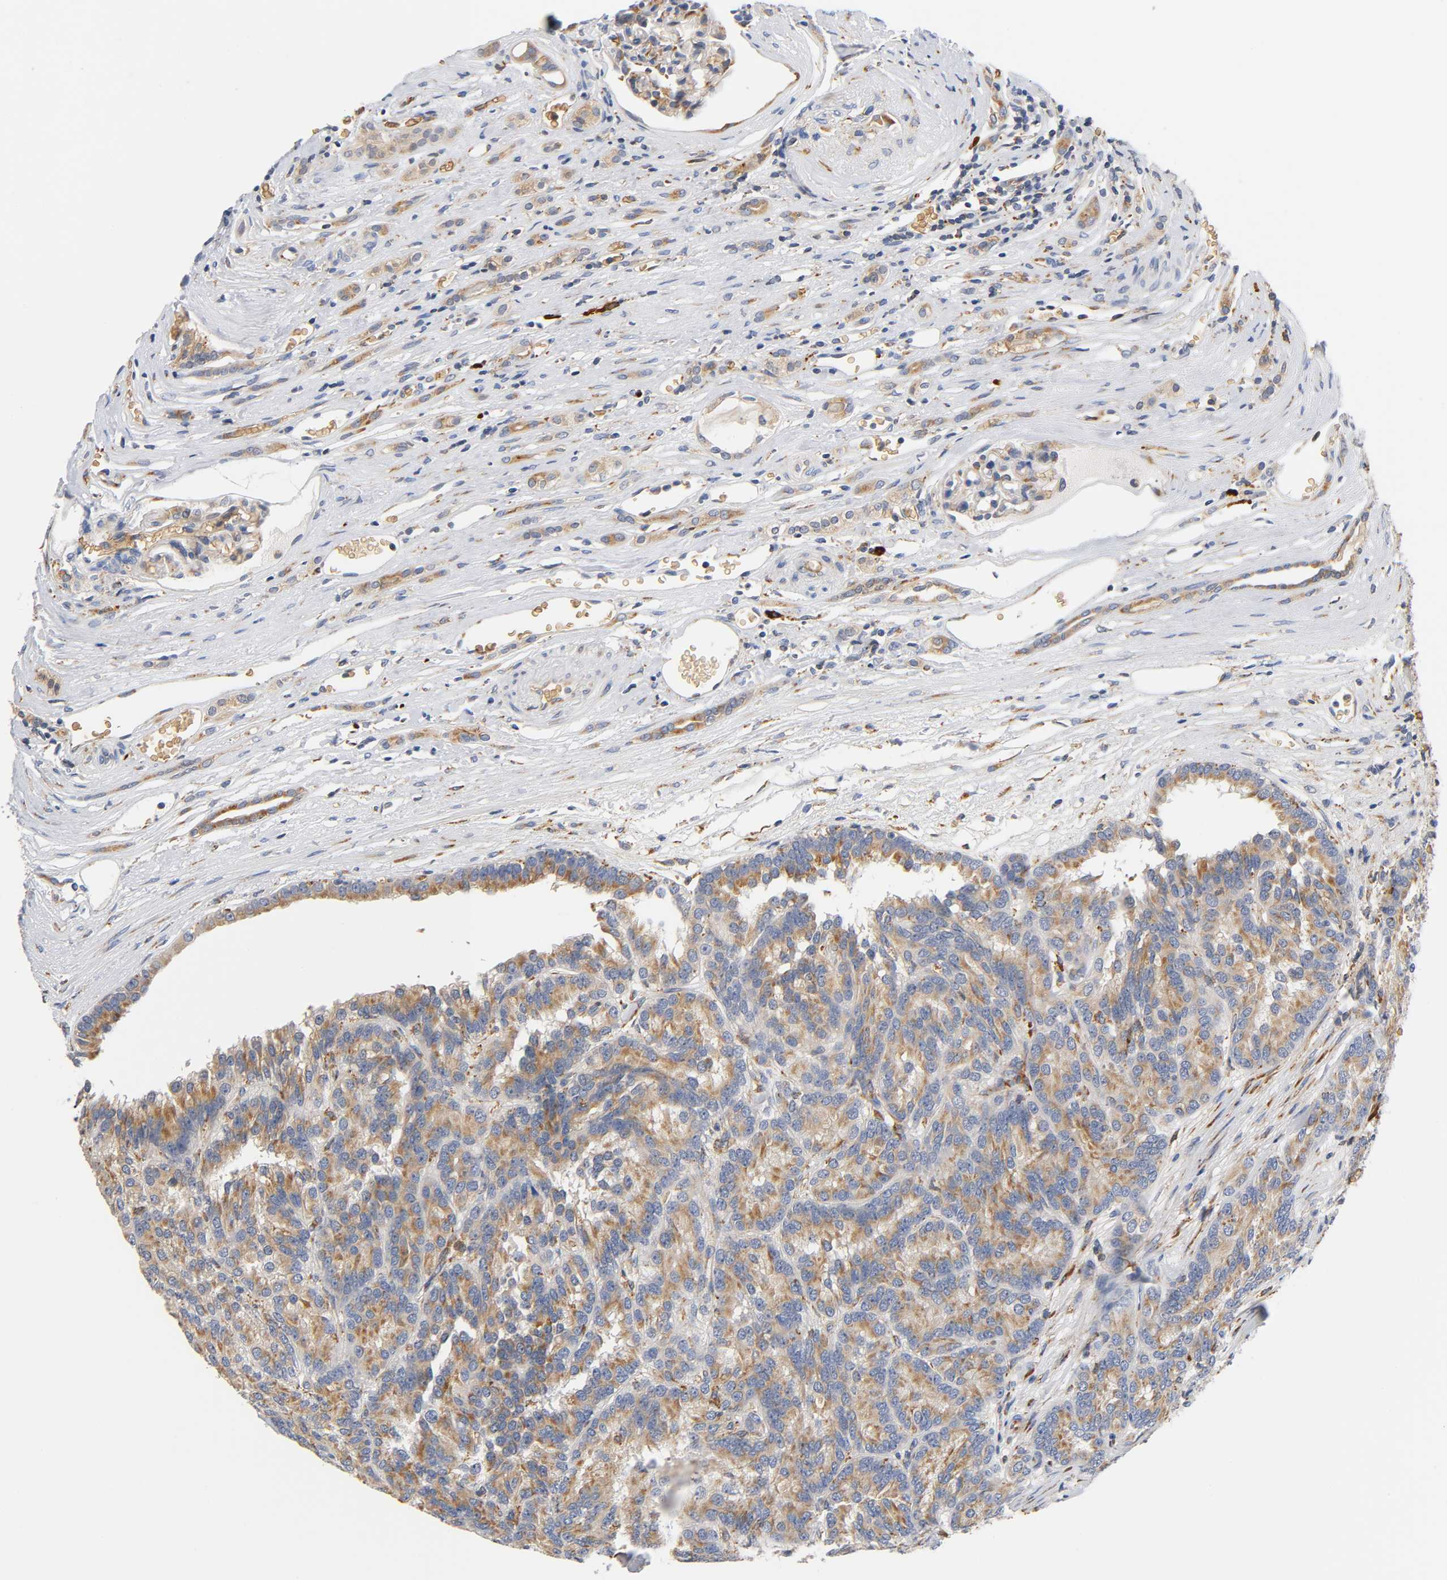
{"staining": {"intensity": "moderate", "quantity": ">75%", "location": "cytoplasmic/membranous"}, "tissue": "renal cancer", "cell_type": "Tumor cells", "image_type": "cancer", "snomed": [{"axis": "morphology", "description": "Adenocarcinoma, NOS"}, {"axis": "topography", "description": "Kidney"}], "caption": "Tumor cells reveal moderate cytoplasmic/membranous staining in approximately >75% of cells in renal cancer.", "gene": "UCKL1", "patient": {"sex": "male", "age": 46}}